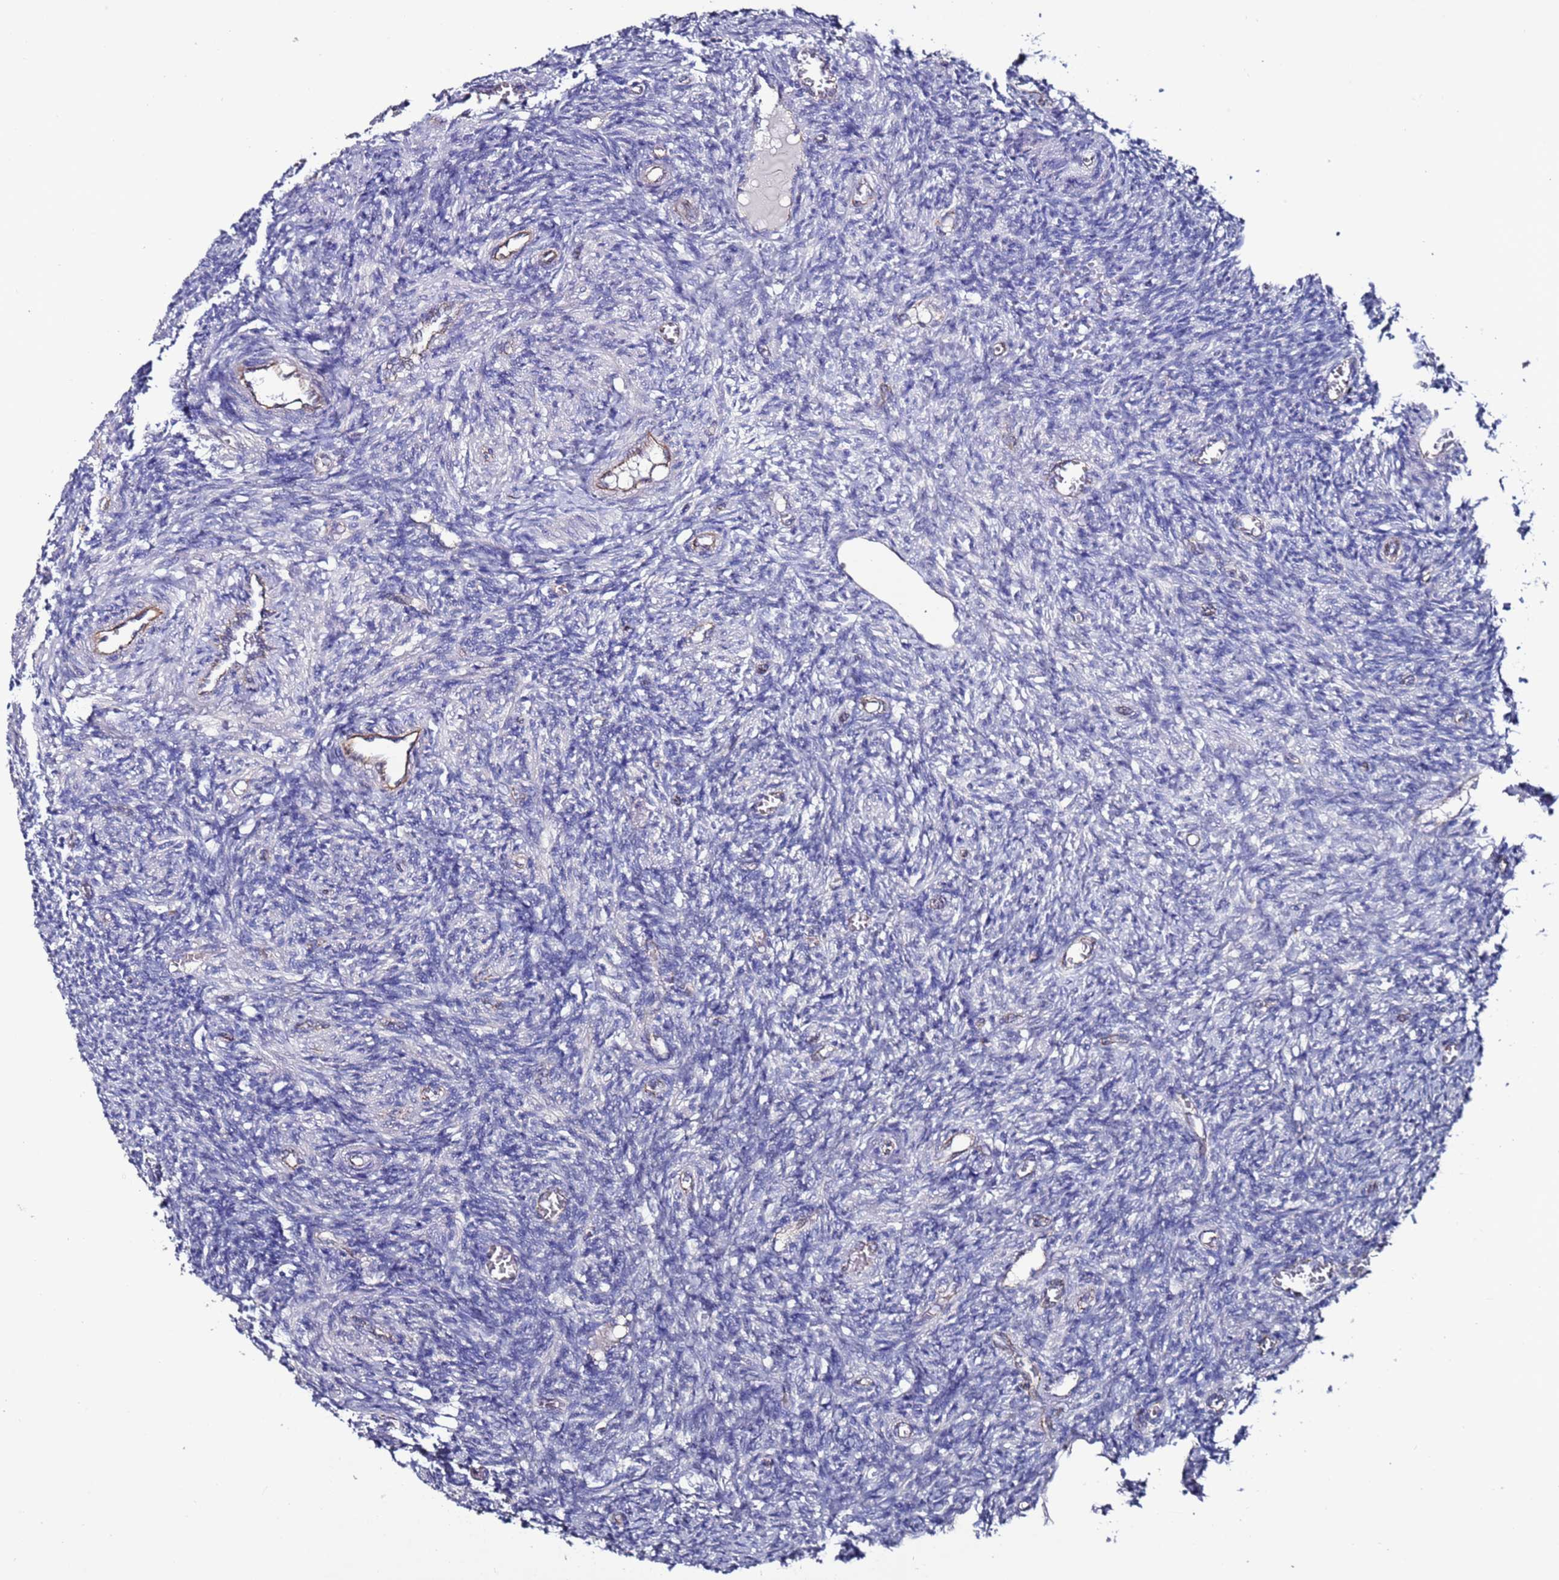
{"staining": {"intensity": "negative", "quantity": "none", "location": "none"}, "tissue": "ovary", "cell_type": "Ovarian stroma cells", "image_type": "normal", "snomed": [{"axis": "morphology", "description": "Normal tissue, NOS"}, {"axis": "topography", "description": "Ovary"}], "caption": "DAB (3,3'-diaminobenzidine) immunohistochemical staining of unremarkable ovary displays no significant positivity in ovarian stroma cells.", "gene": "TENM3", "patient": {"sex": "female", "age": 27}}